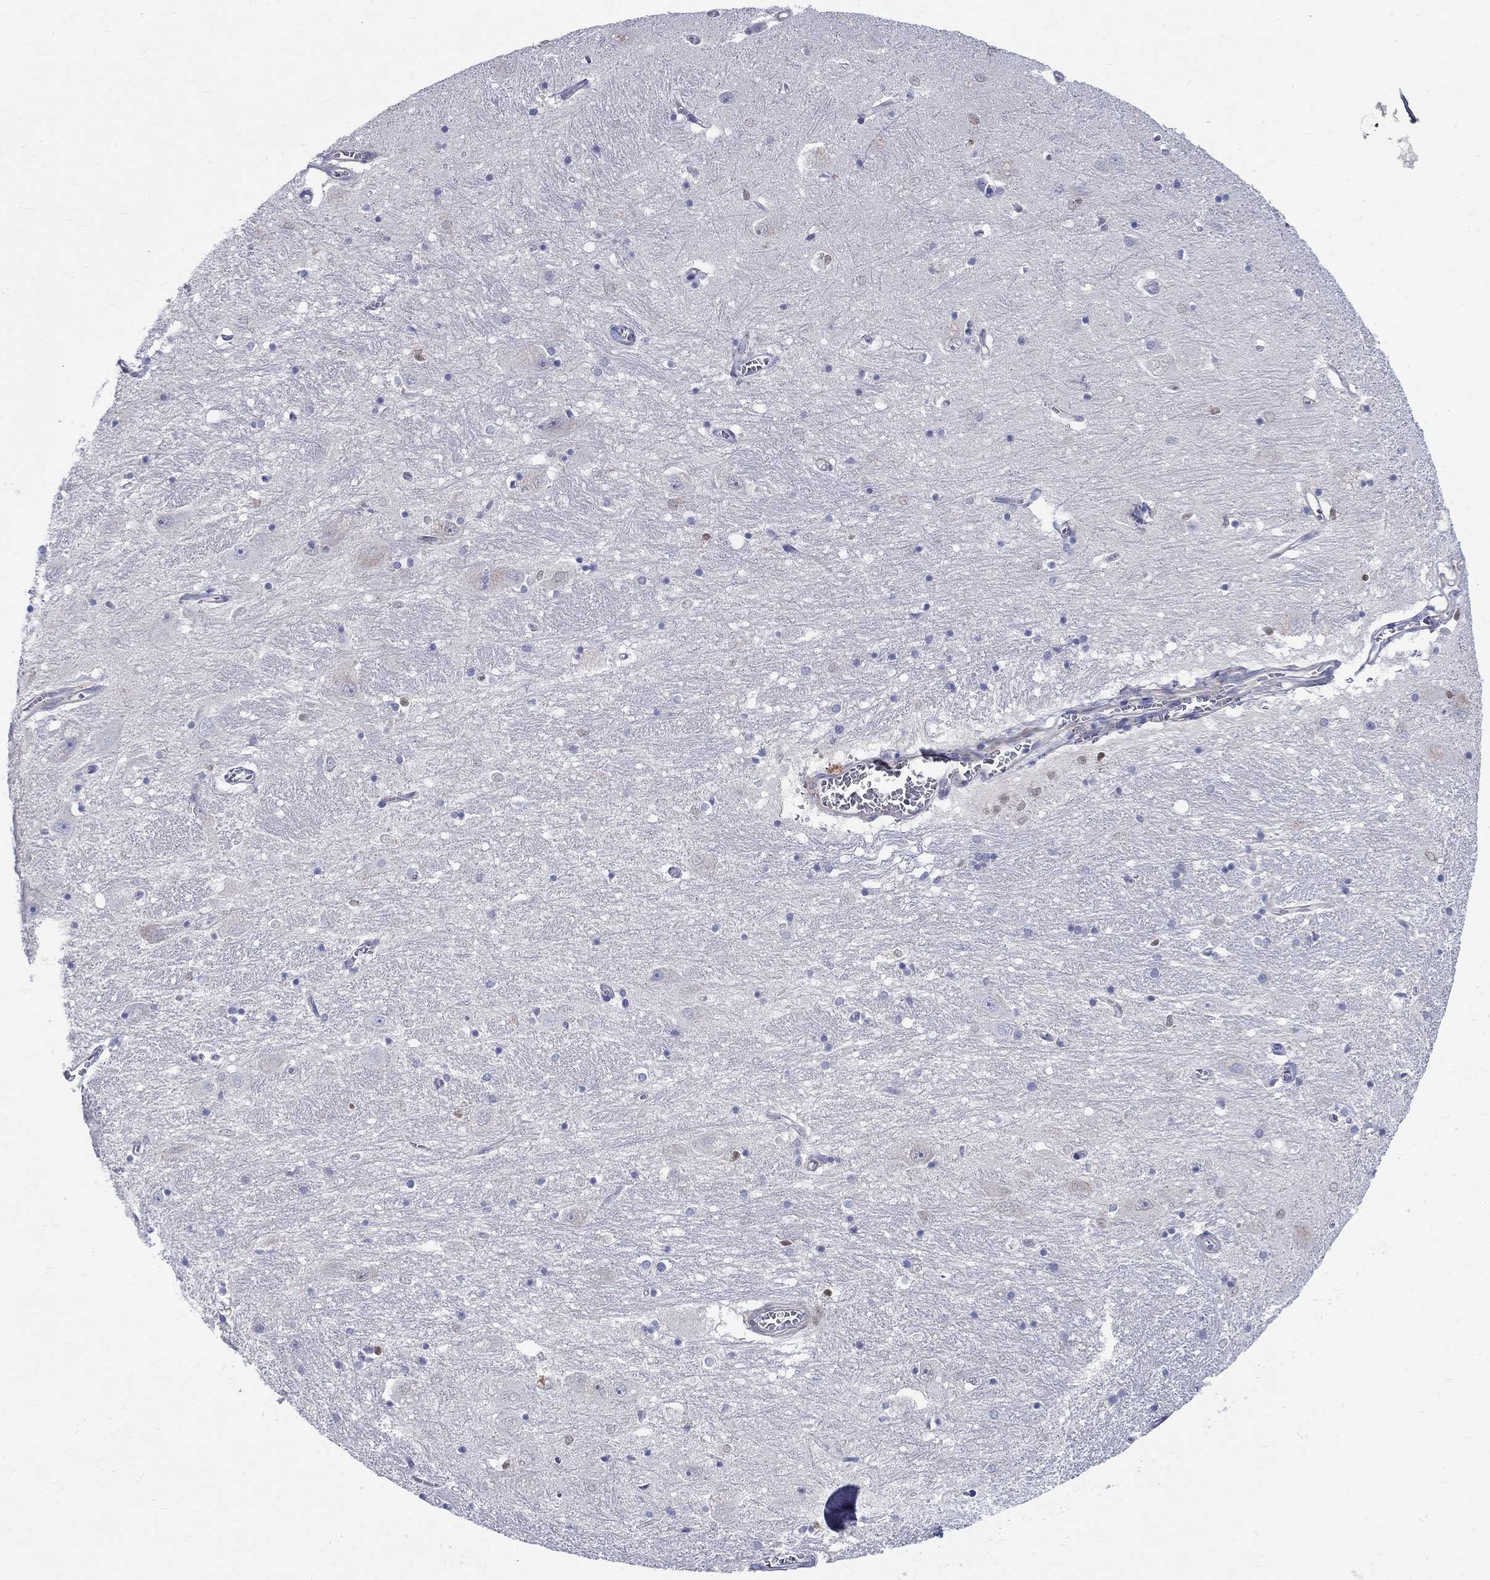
{"staining": {"intensity": "strong", "quantity": "<25%", "location": "nuclear"}, "tissue": "caudate", "cell_type": "Glial cells", "image_type": "normal", "snomed": [{"axis": "morphology", "description": "Normal tissue, NOS"}, {"axis": "topography", "description": "Lateral ventricle wall"}], "caption": "This micrograph reveals IHC staining of unremarkable caudate, with medium strong nuclear expression in approximately <25% of glial cells.", "gene": "SOX2", "patient": {"sex": "male", "age": 54}}